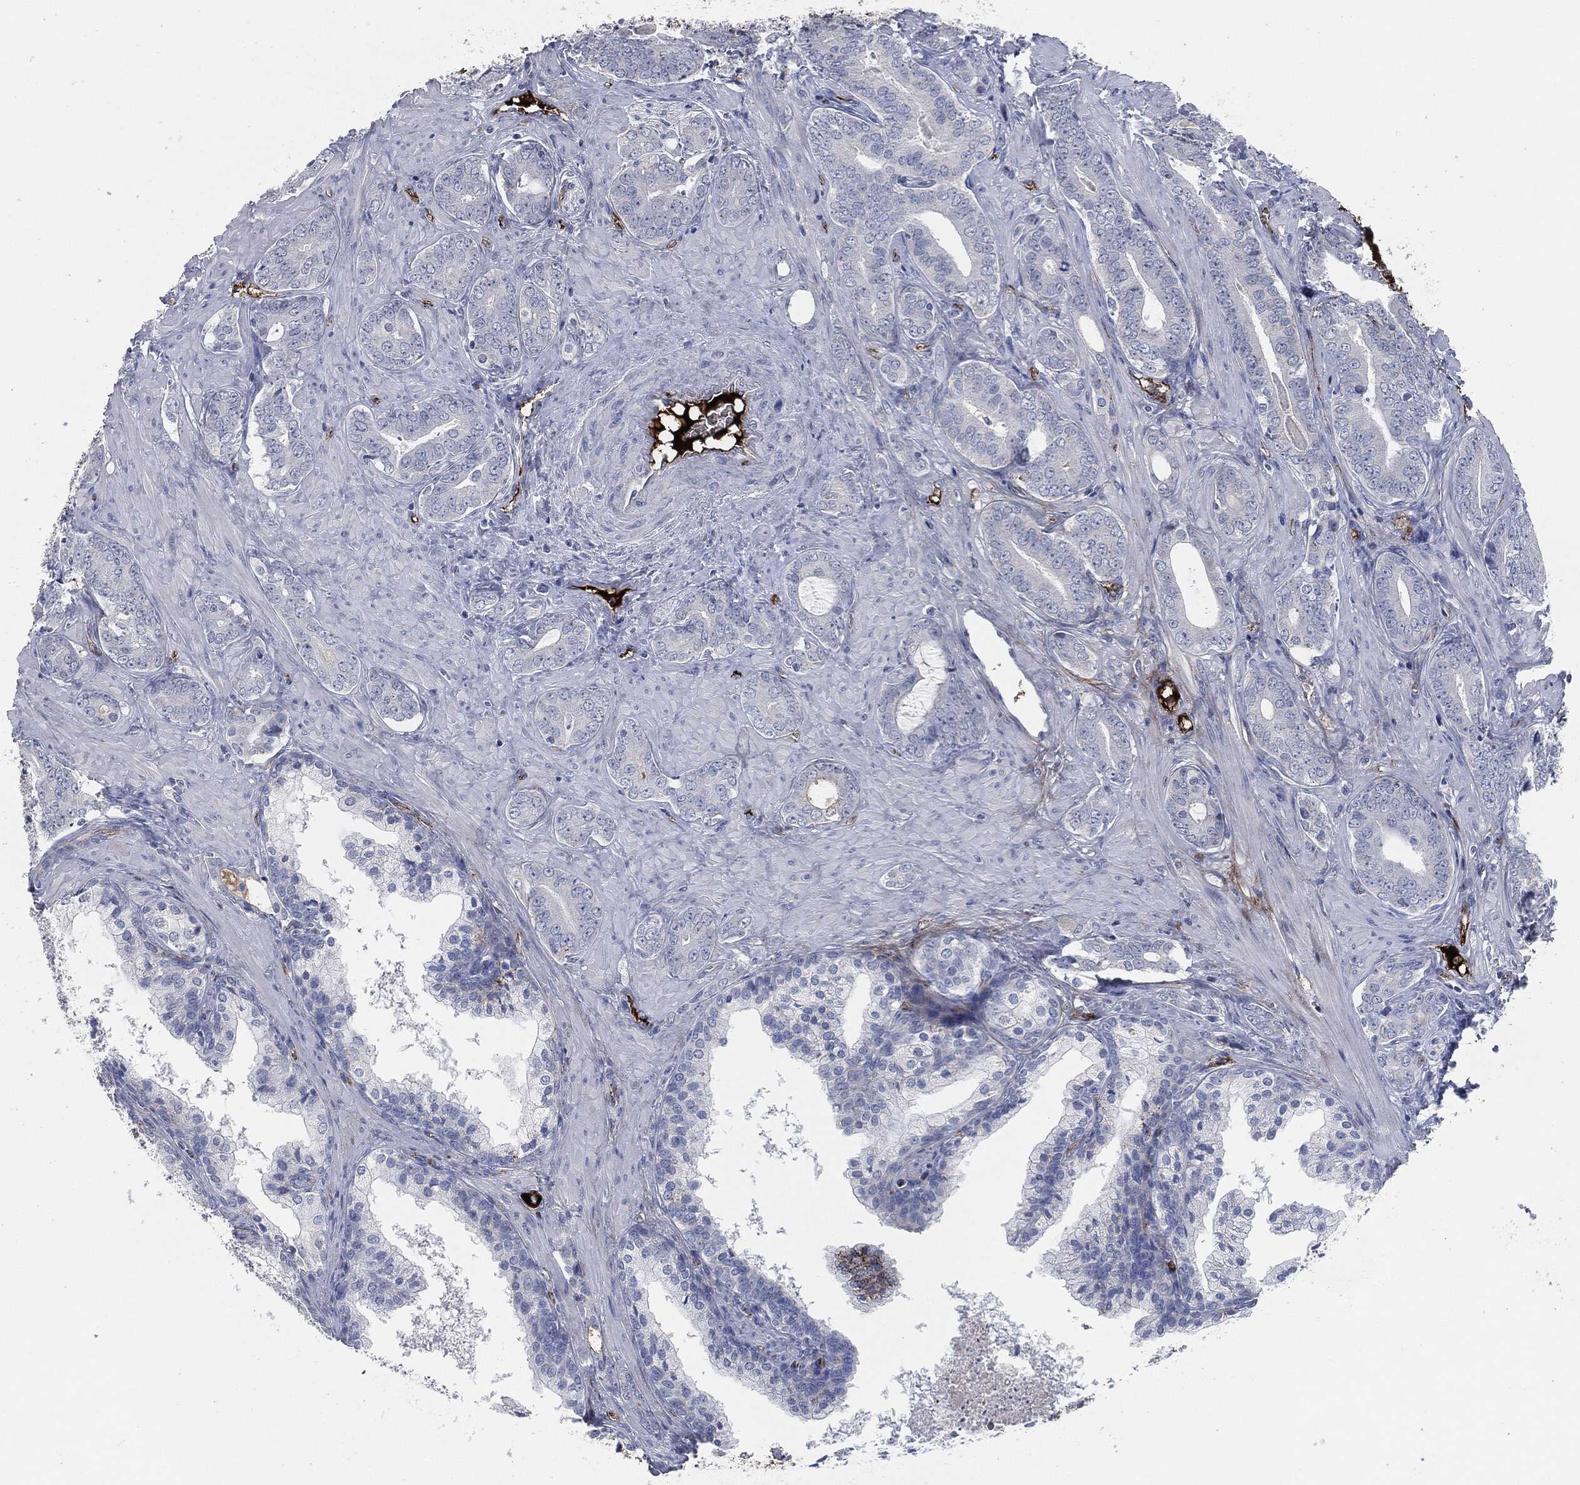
{"staining": {"intensity": "negative", "quantity": "none", "location": "none"}, "tissue": "prostate cancer", "cell_type": "Tumor cells", "image_type": "cancer", "snomed": [{"axis": "morphology", "description": "Adenocarcinoma, NOS"}, {"axis": "topography", "description": "Prostate"}], "caption": "Prostate cancer (adenocarcinoma) stained for a protein using immunohistochemistry (IHC) displays no staining tumor cells.", "gene": "APOB", "patient": {"sex": "male", "age": 55}}